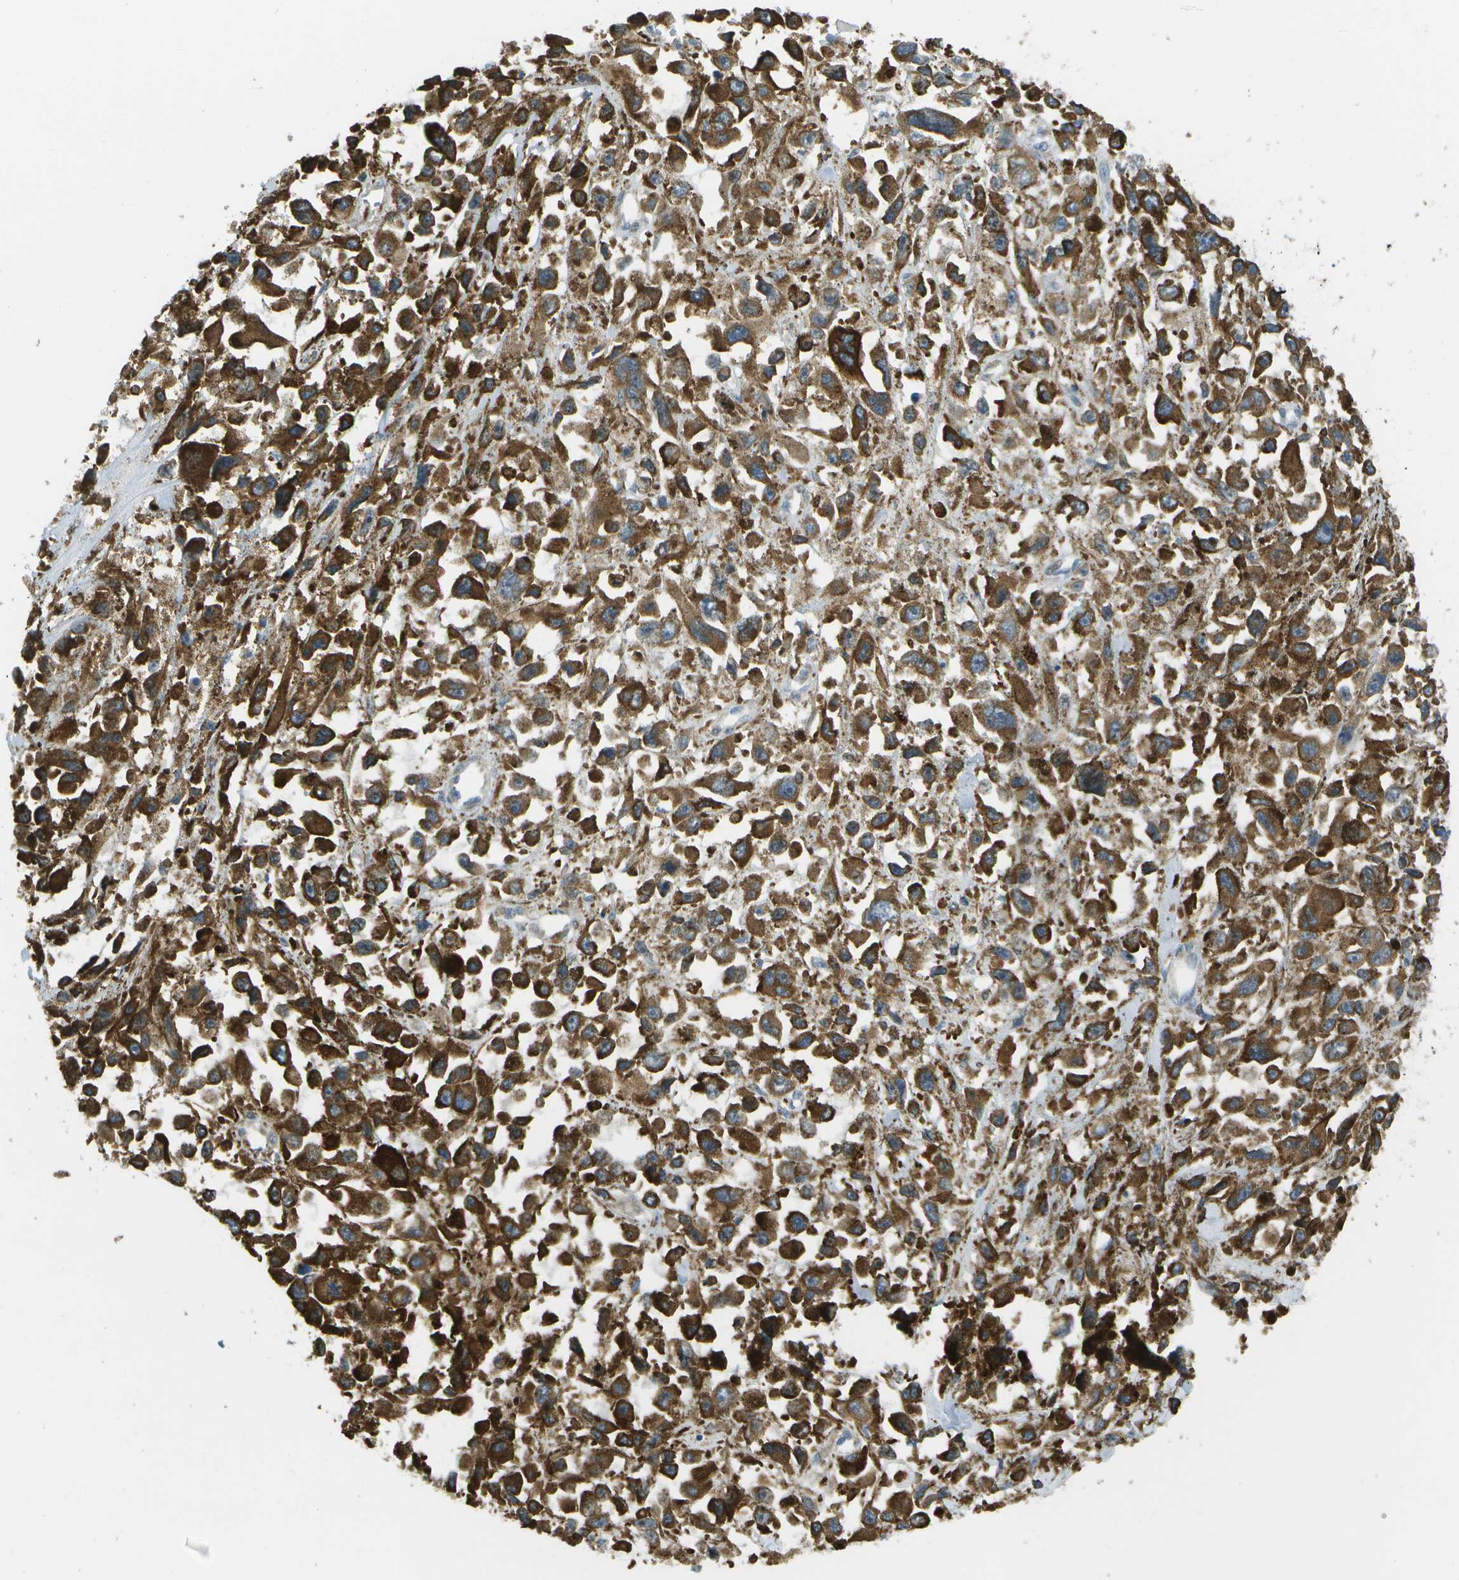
{"staining": {"intensity": "moderate", "quantity": ">75%", "location": "cytoplasmic/membranous"}, "tissue": "melanoma", "cell_type": "Tumor cells", "image_type": "cancer", "snomed": [{"axis": "morphology", "description": "Malignant melanoma, Metastatic site"}, {"axis": "topography", "description": "Lymph node"}], "caption": "This photomicrograph exhibits immunohistochemistry staining of human melanoma, with medium moderate cytoplasmic/membranous expression in approximately >75% of tumor cells.", "gene": "NRK", "patient": {"sex": "male", "age": 59}}